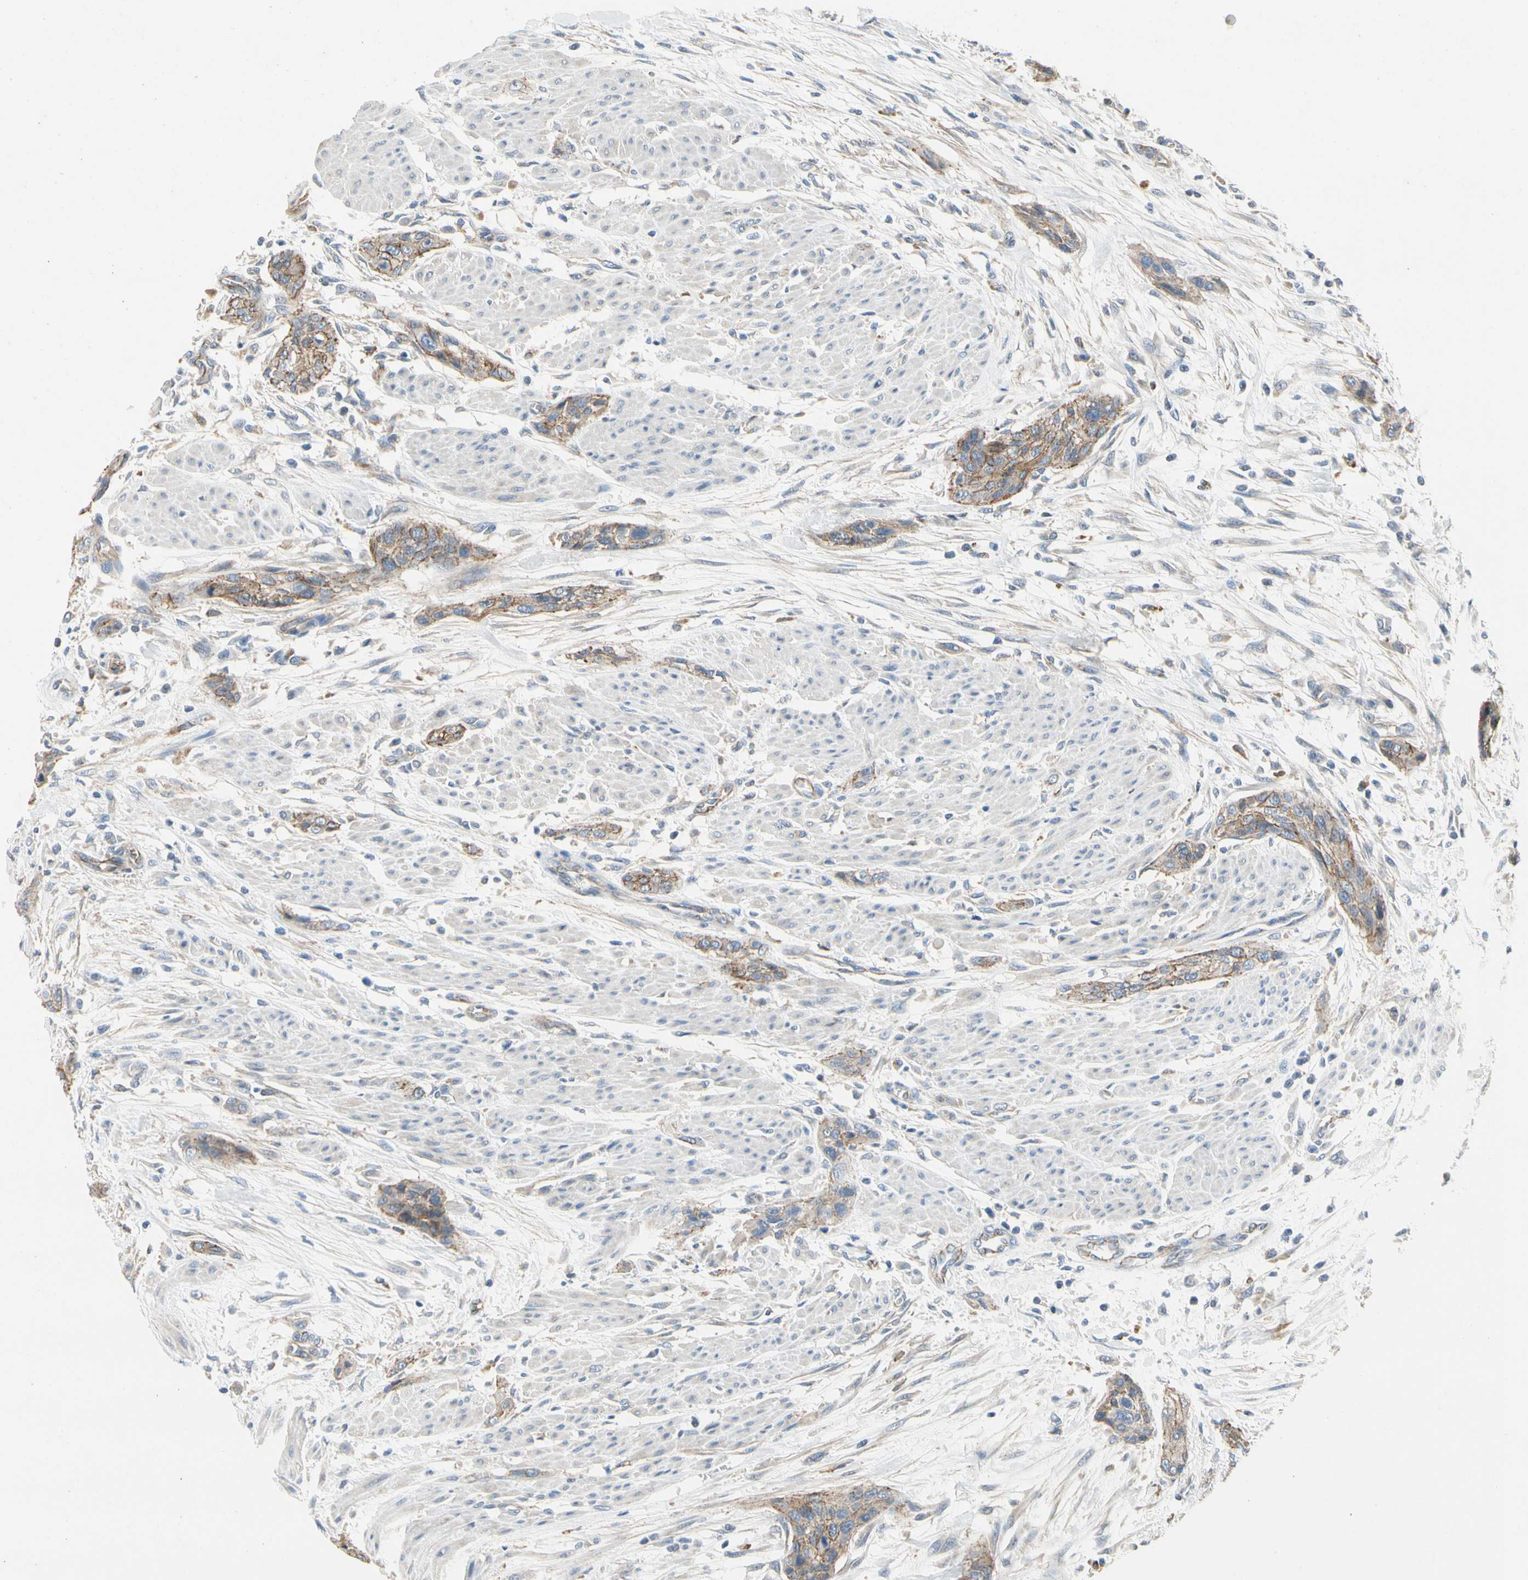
{"staining": {"intensity": "moderate", "quantity": ">75%", "location": "cytoplasmic/membranous"}, "tissue": "urothelial cancer", "cell_type": "Tumor cells", "image_type": "cancer", "snomed": [{"axis": "morphology", "description": "Urothelial carcinoma, High grade"}, {"axis": "topography", "description": "Urinary bladder"}], "caption": "The immunohistochemical stain labels moderate cytoplasmic/membranous expression in tumor cells of urothelial cancer tissue.", "gene": "LGR6", "patient": {"sex": "male", "age": 35}}